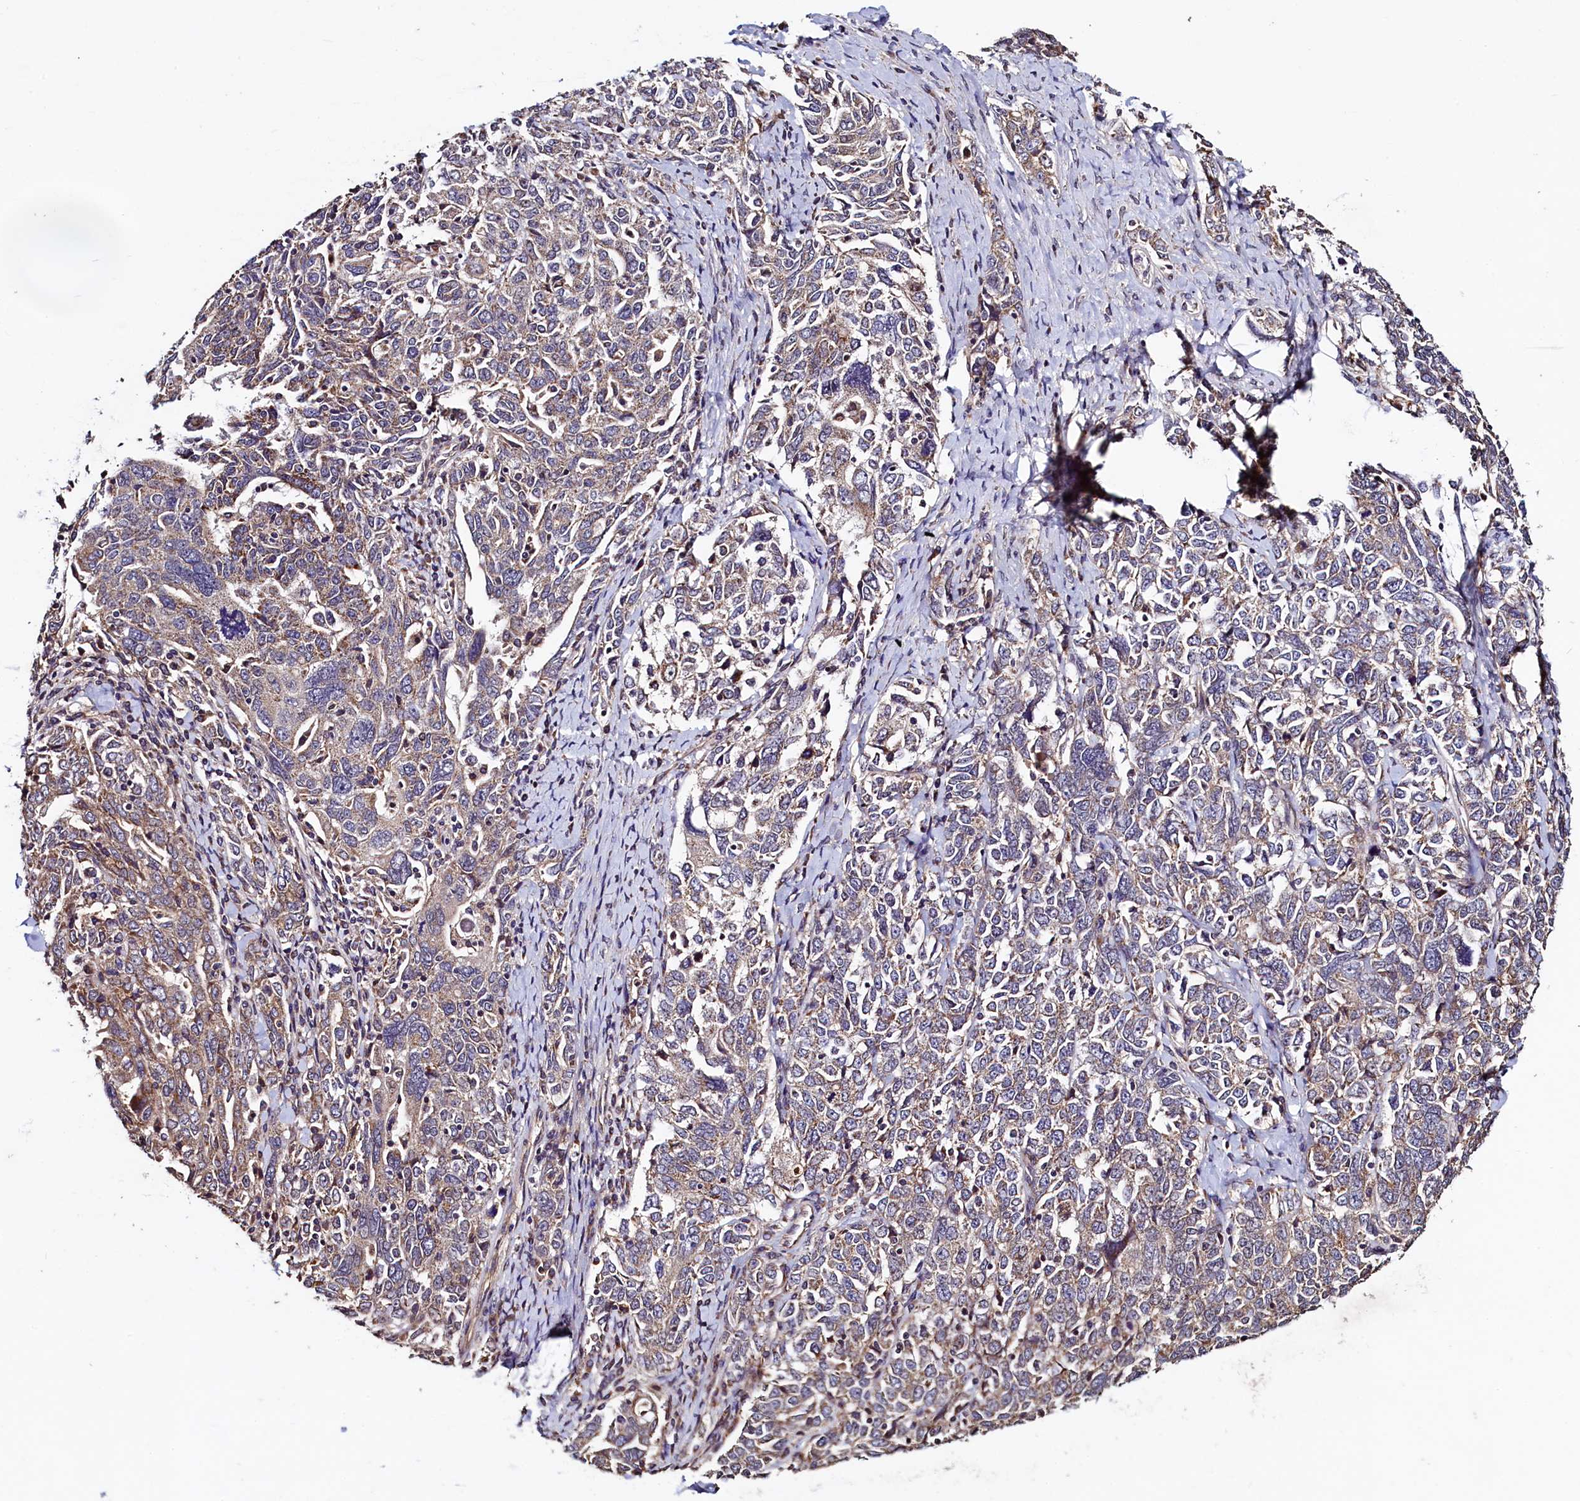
{"staining": {"intensity": "moderate", "quantity": "25%-75%", "location": "cytoplasmic/membranous"}, "tissue": "ovarian cancer", "cell_type": "Tumor cells", "image_type": "cancer", "snomed": [{"axis": "morphology", "description": "Carcinoma, endometroid"}, {"axis": "topography", "description": "Ovary"}], "caption": "A brown stain labels moderate cytoplasmic/membranous positivity of a protein in human endometroid carcinoma (ovarian) tumor cells.", "gene": "RBFA", "patient": {"sex": "female", "age": 62}}